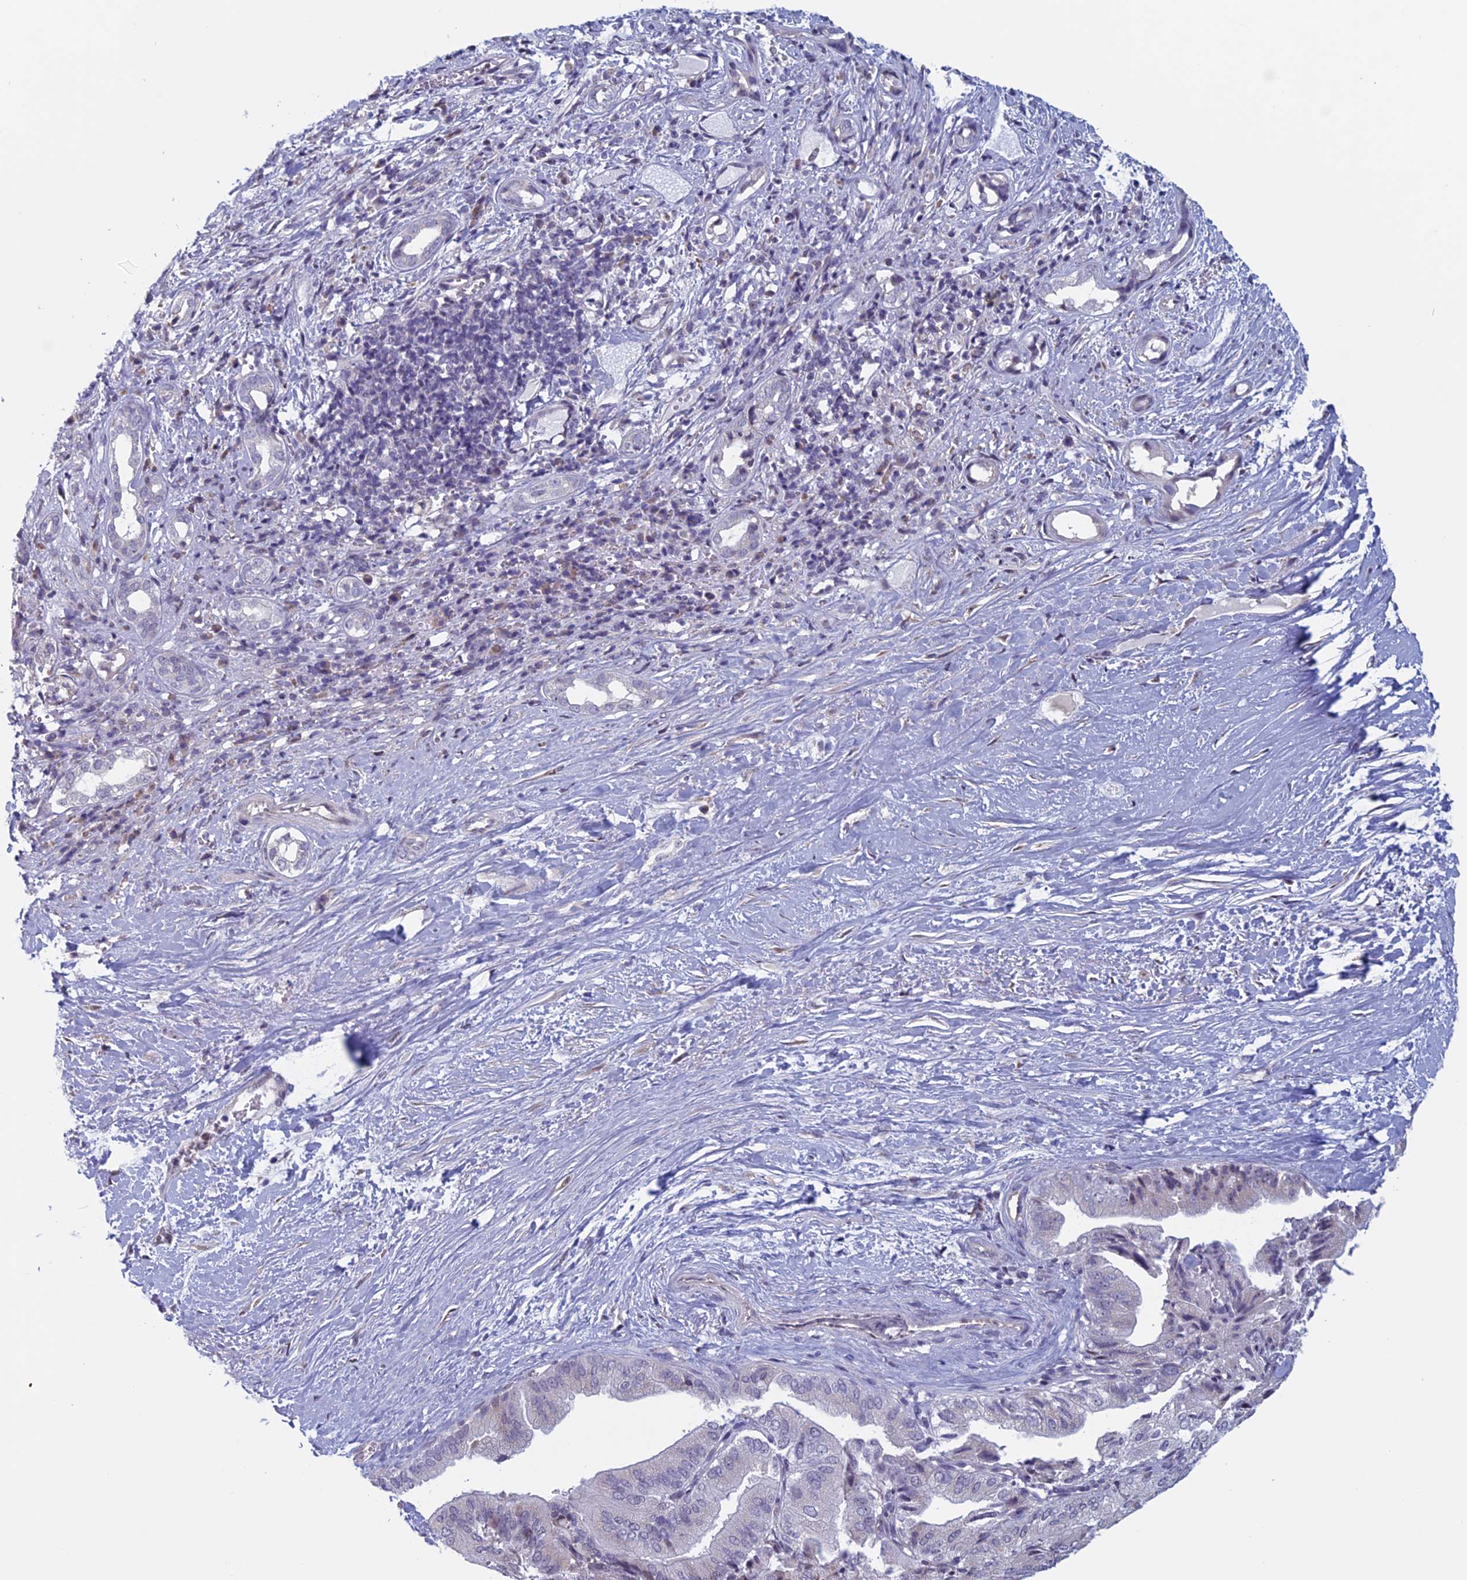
{"staining": {"intensity": "weak", "quantity": "25%-75%", "location": "cytoplasmic/membranous"}, "tissue": "liver cancer", "cell_type": "Tumor cells", "image_type": "cancer", "snomed": [{"axis": "morphology", "description": "Cholangiocarcinoma"}, {"axis": "topography", "description": "Liver"}], "caption": "Liver cancer stained for a protein exhibits weak cytoplasmic/membranous positivity in tumor cells.", "gene": "SLC1A6", "patient": {"sex": "female", "age": 75}}